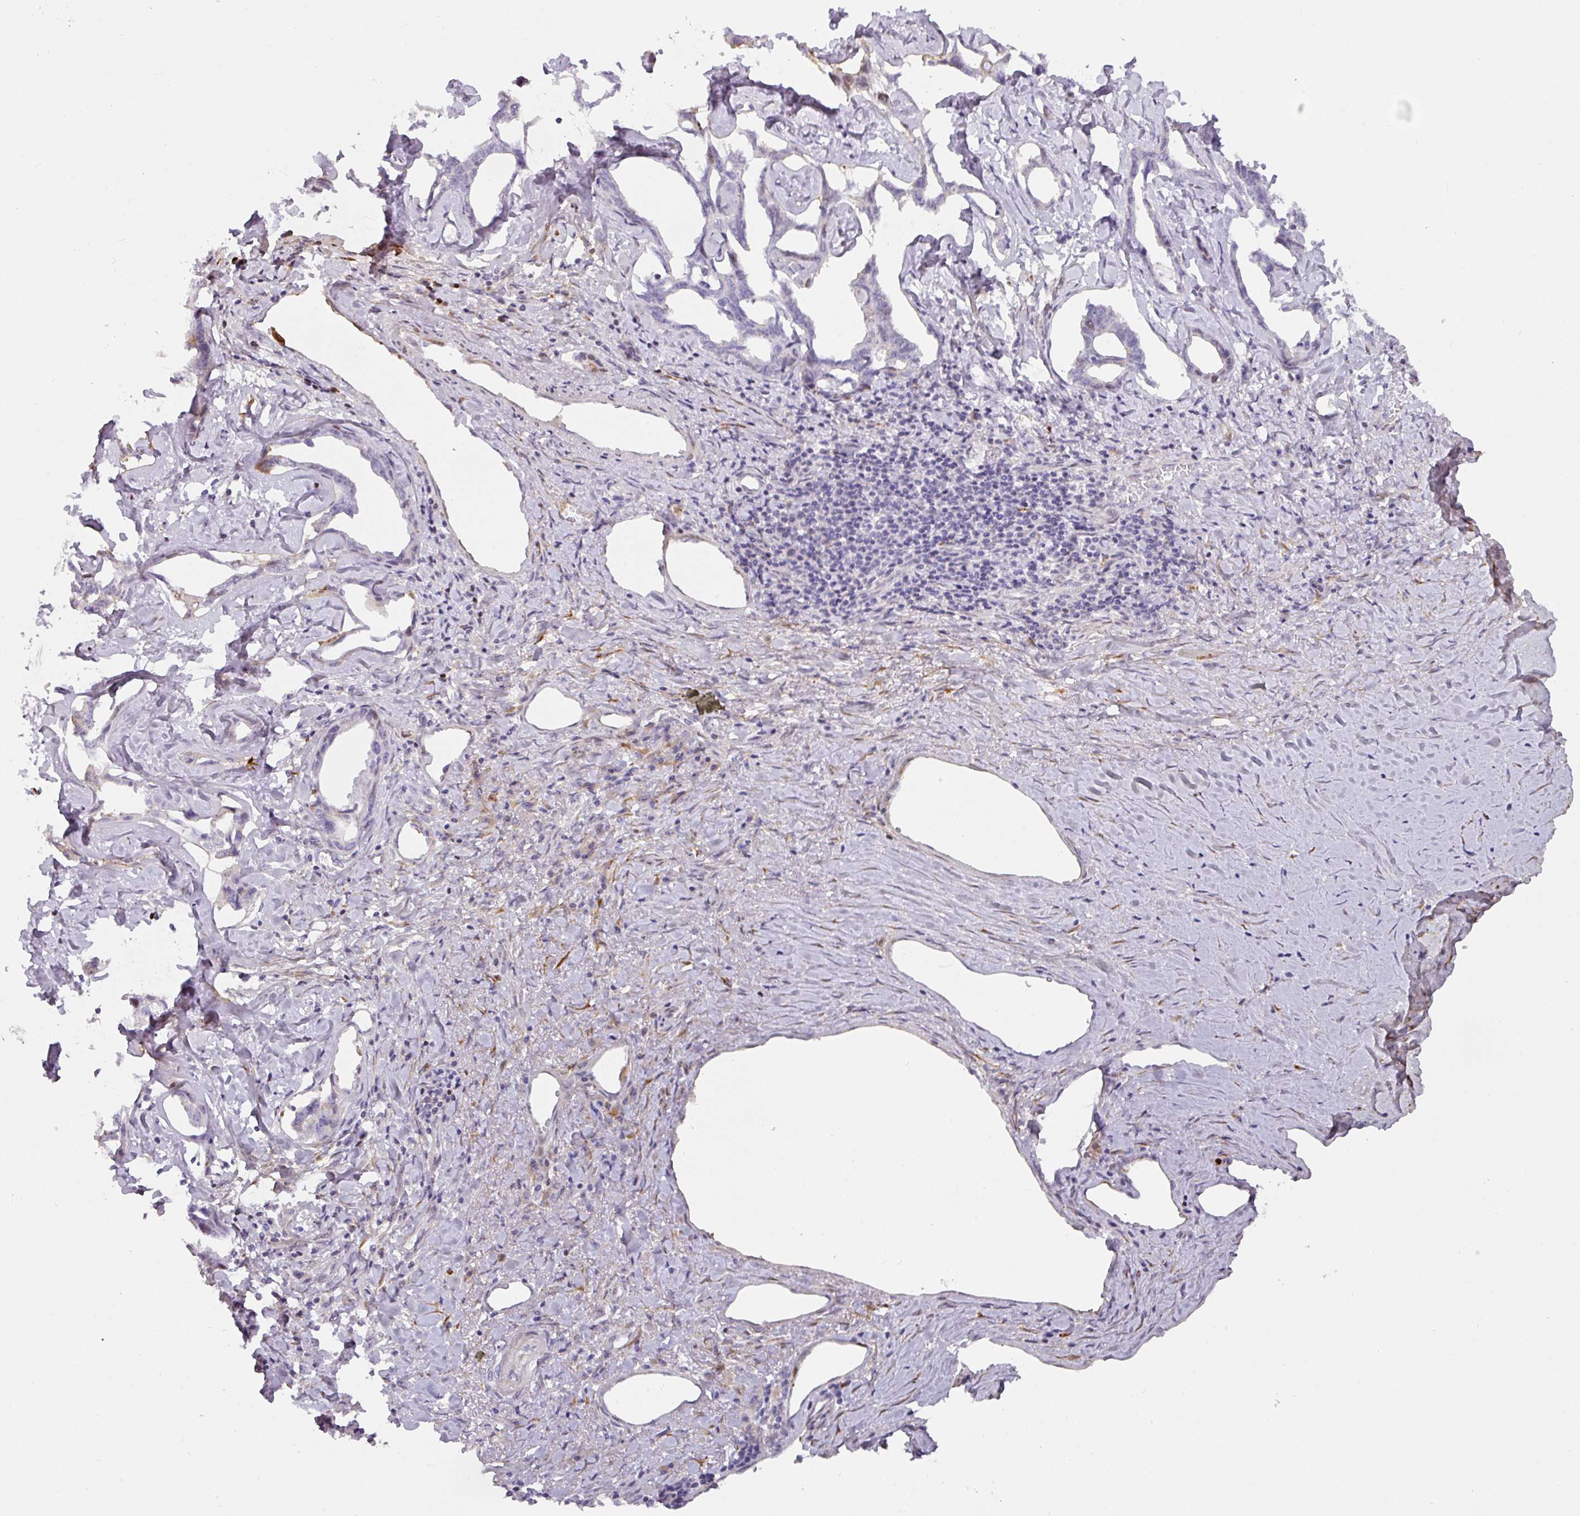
{"staining": {"intensity": "negative", "quantity": "none", "location": "none"}, "tissue": "liver cancer", "cell_type": "Tumor cells", "image_type": "cancer", "snomed": [{"axis": "morphology", "description": "Cholangiocarcinoma"}, {"axis": "topography", "description": "Liver"}], "caption": "Liver cancer stained for a protein using IHC shows no expression tumor cells.", "gene": "ANKRD29", "patient": {"sex": "male", "age": 59}}